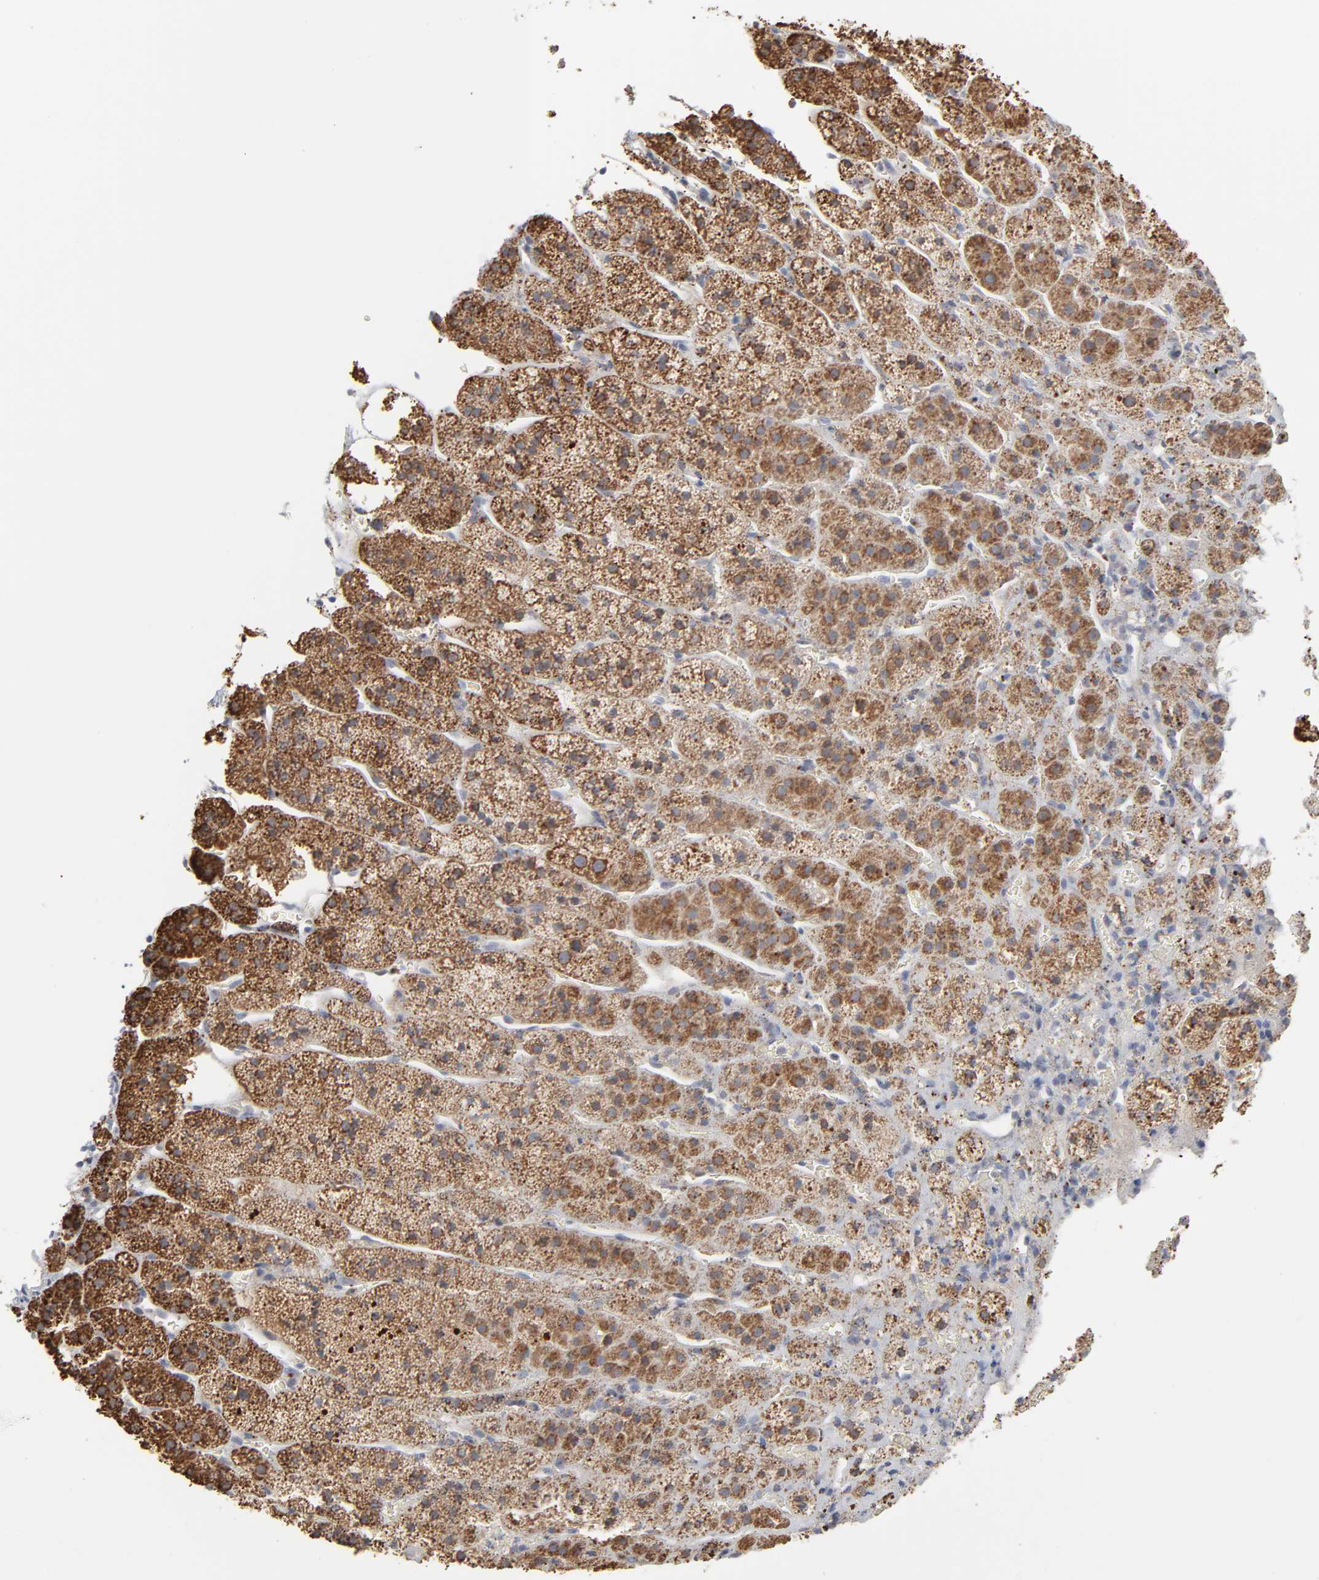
{"staining": {"intensity": "moderate", "quantity": ">75%", "location": "cytoplasmic/membranous"}, "tissue": "adrenal gland", "cell_type": "Glandular cells", "image_type": "normal", "snomed": [{"axis": "morphology", "description": "Normal tissue, NOS"}, {"axis": "topography", "description": "Adrenal gland"}], "caption": "A brown stain highlights moderate cytoplasmic/membranous staining of a protein in glandular cells of normal human adrenal gland. The protein is stained brown, and the nuclei are stained in blue (DAB (3,3'-diaminobenzidine) IHC with brightfield microscopy, high magnification).", "gene": "POMT2", "patient": {"sex": "female", "age": 44}}